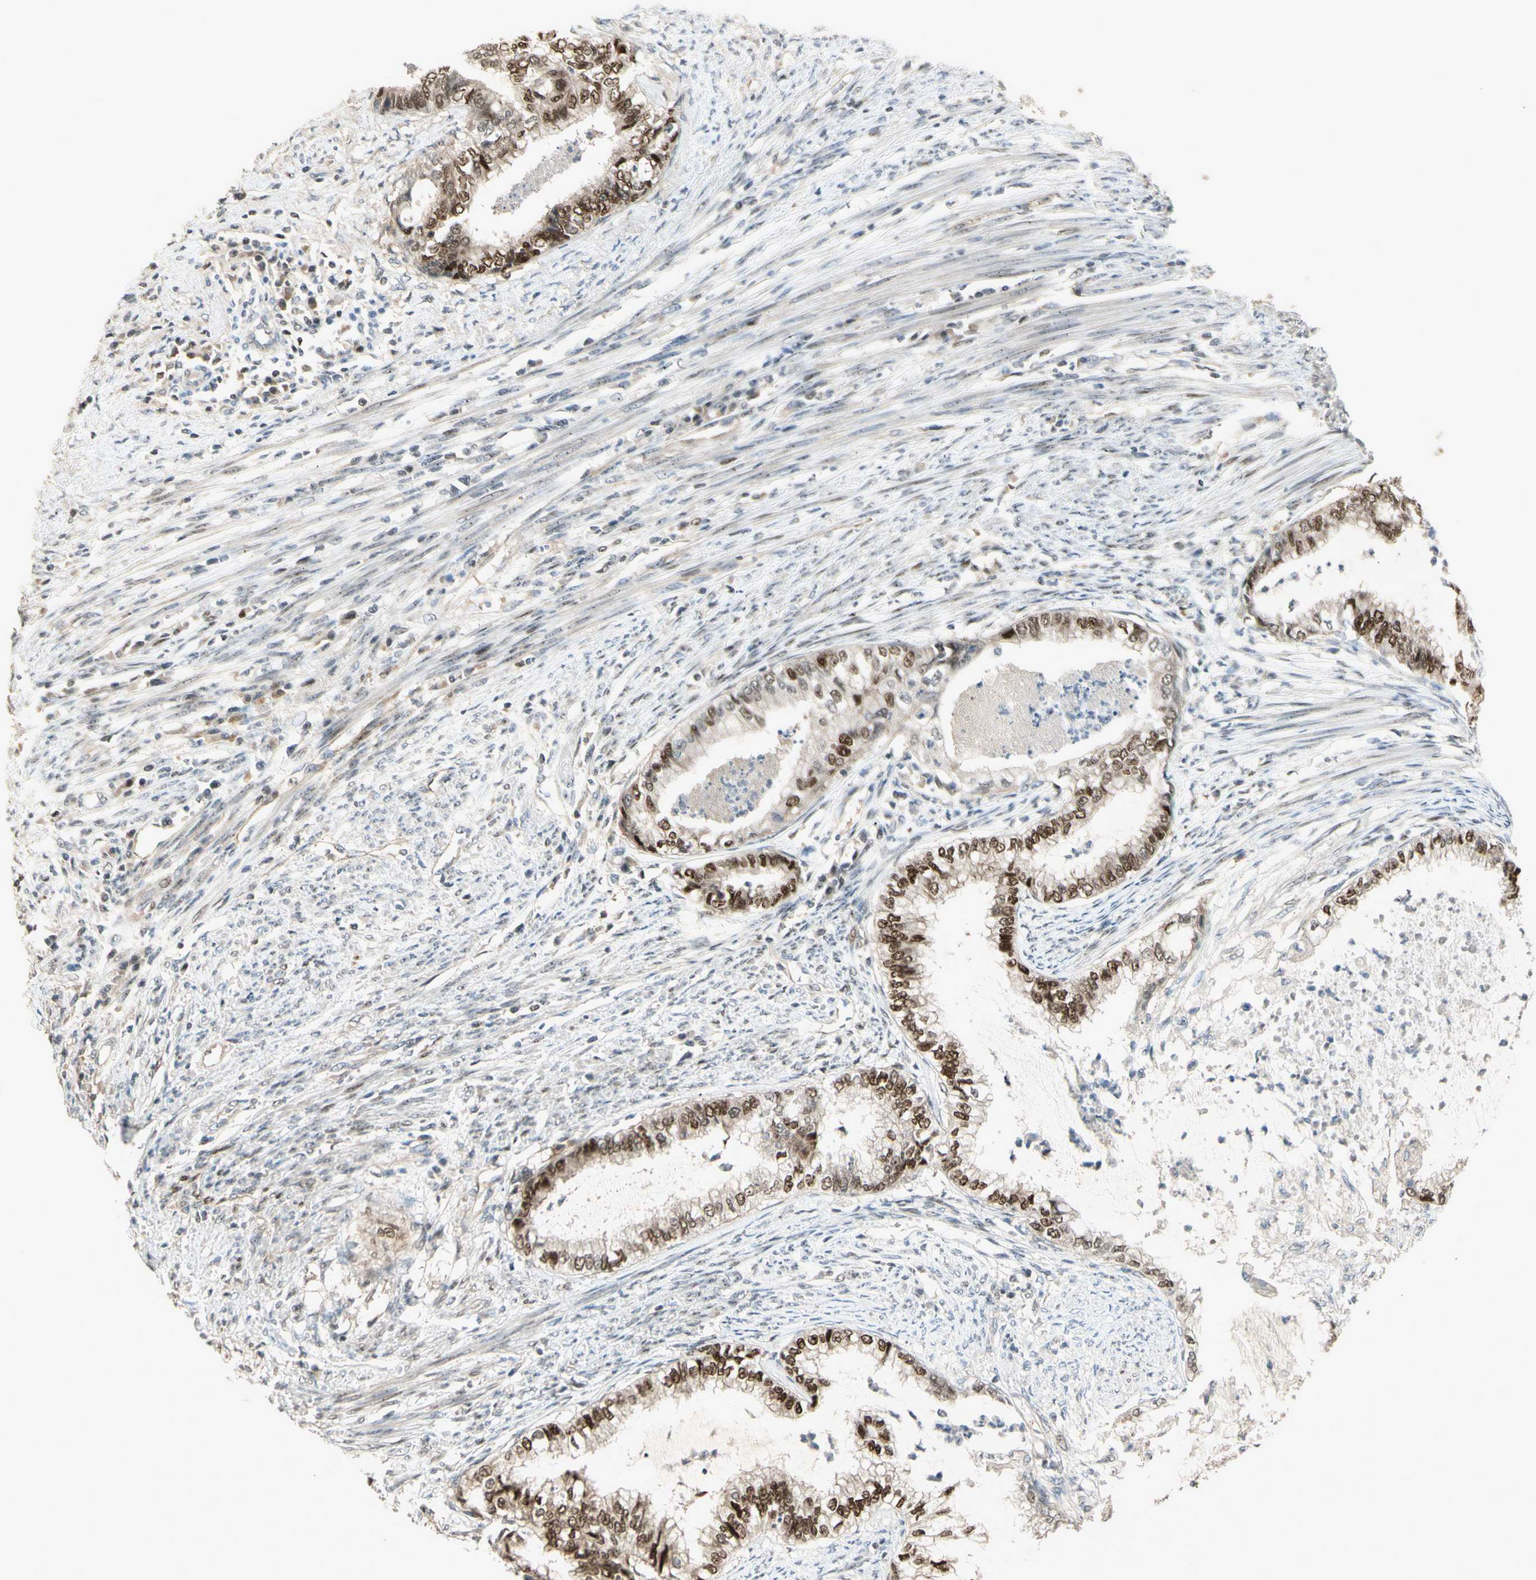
{"staining": {"intensity": "moderate", "quantity": ">75%", "location": "cytoplasmic/membranous,nuclear"}, "tissue": "endometrial cancer", "cell_type": "Tumor cells", "image_type": "cancer", "snomed": [{"axis": "morphology", "description": "Adenocarcinoma, NOS"}, {"axis": "topography", "description": "Endometrium"}], "caption": "The immunohistochemical stain labels moderate cytoplasmic/membranous and nuclear positivity in tumor cells of endometrial cancer (adenocarcinoma) tissue.", "gene": "NFYA", "patient": {"sex": "female", "age": 79}}